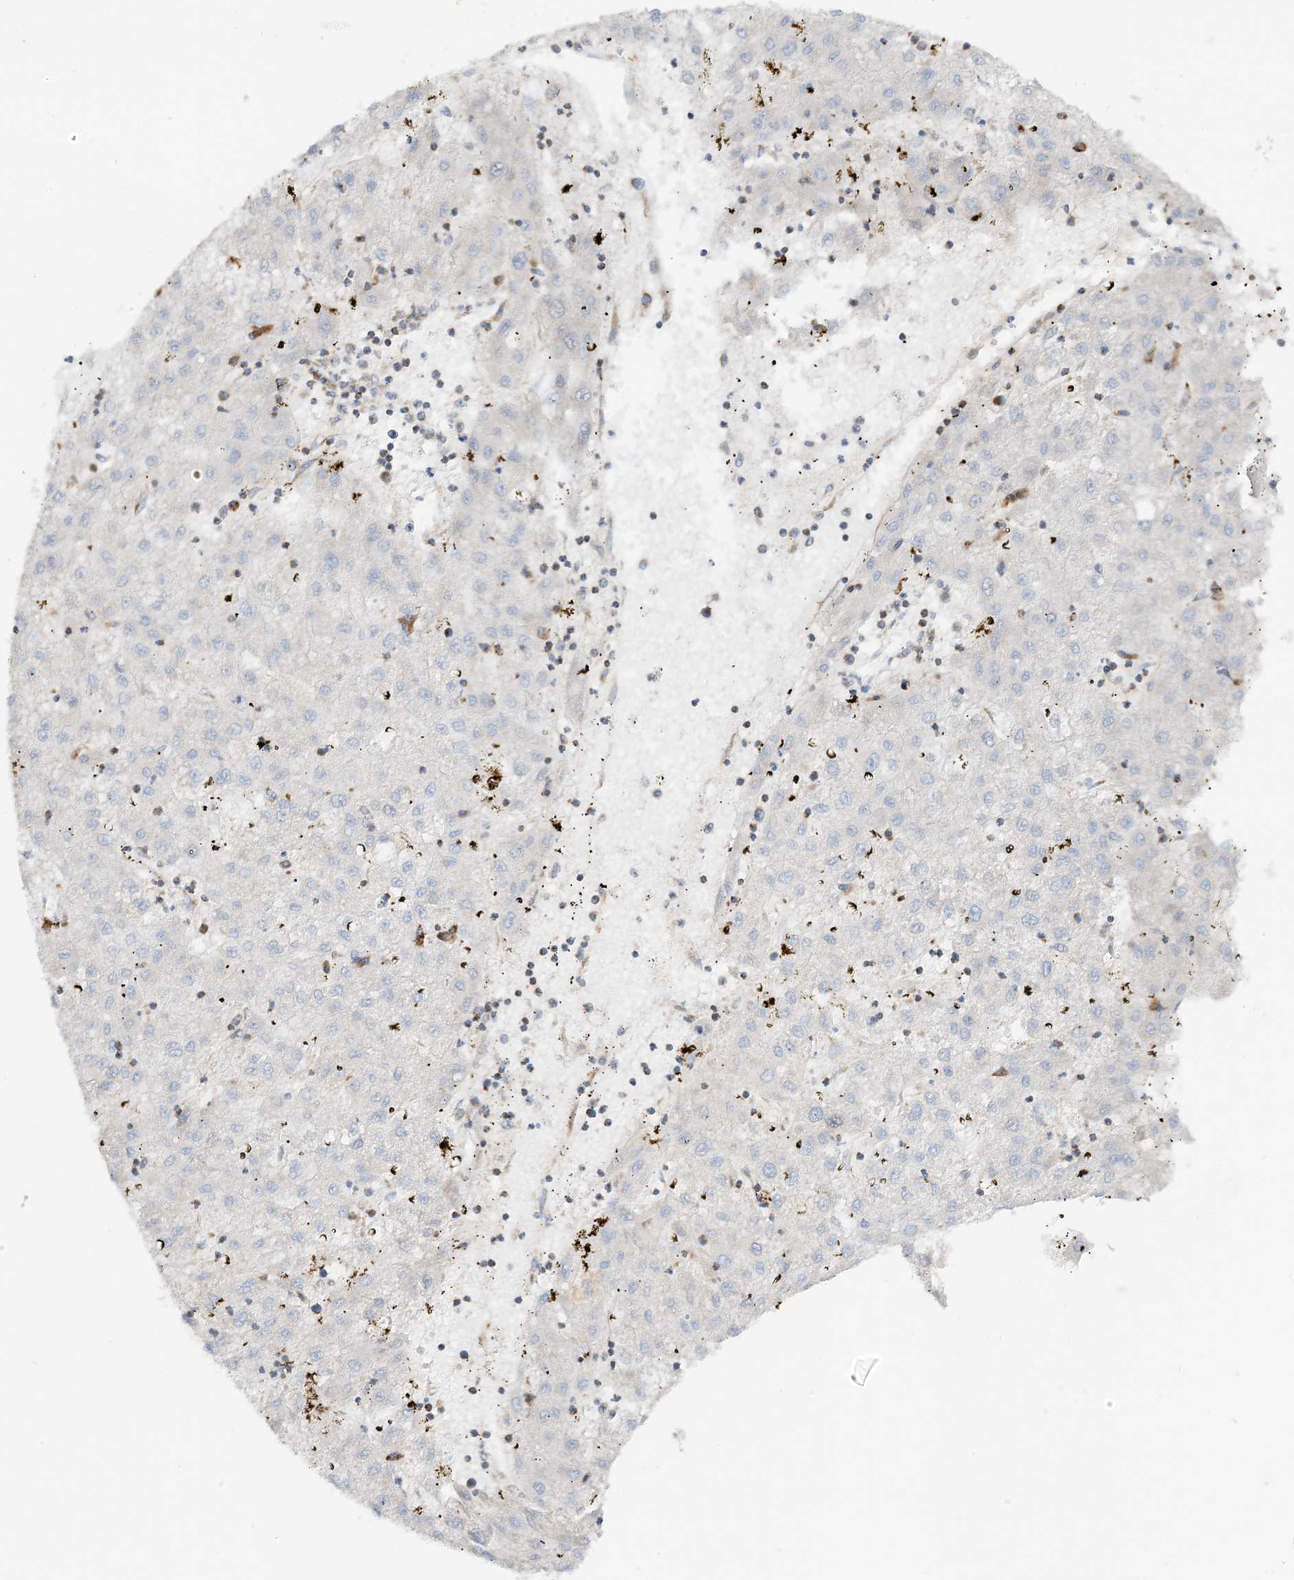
{"staining": {"intensity": "negative", "quantity": "none", "location": "none"}, "tissue": "liver cancer", "cell_type": "Tumor cells", "image_type": "cancer", "snomed": [{"axis": "morphology", "description": "Carcinoma, Hepatocellular, NOS"}, {"axis": "topography", "description": "Liver"}], "caption": "Immunohistochemistry (IHC) photomicrograph of neoplastic tissue: liver cancer stained with DAB reveals no significant protein positivity in tumor cells.", "gene": "SLC25A12", "patient": {"sex": "male", "age": 72}}